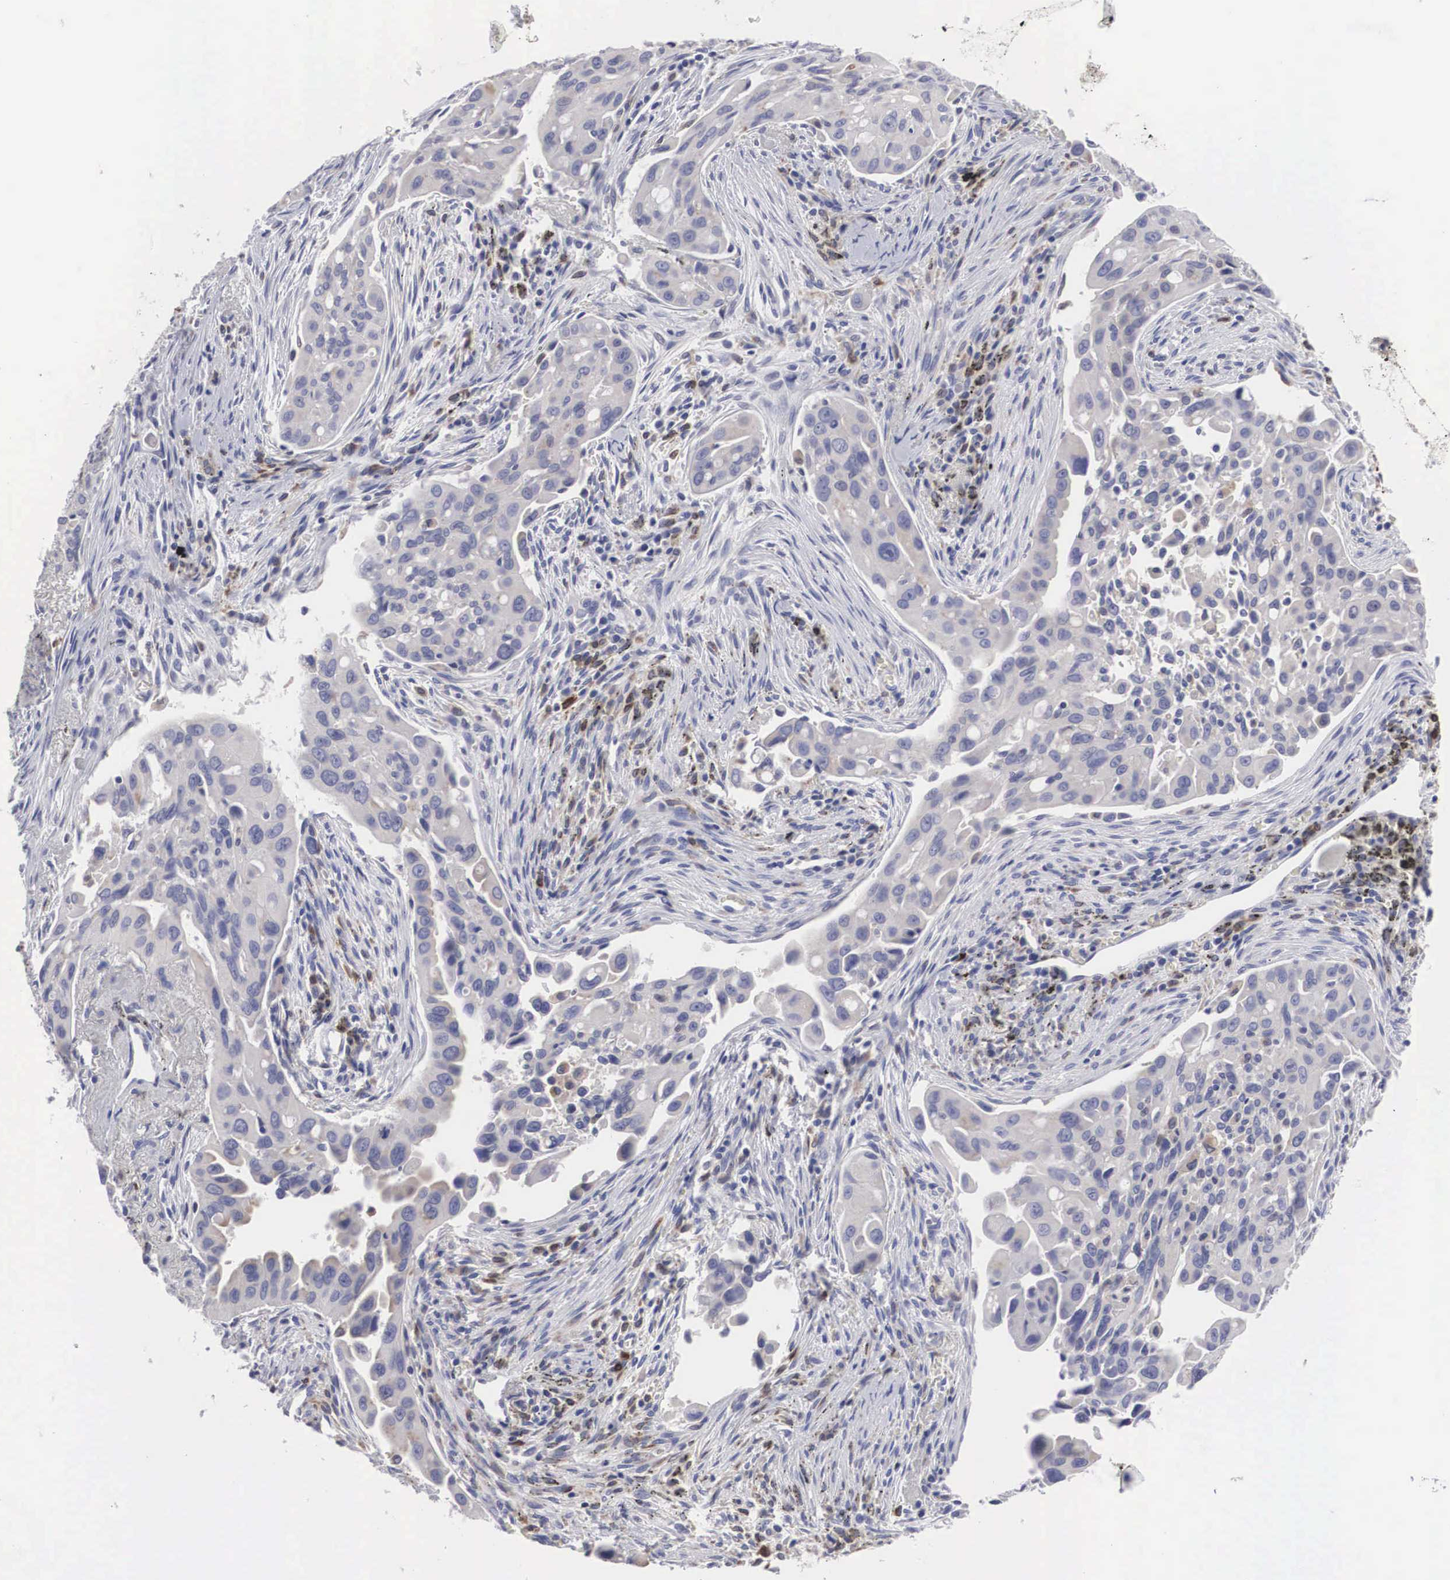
{"staining": {"intensity": "weak", "quantity": "25%-75%", "location": "cytoplasmic/membranous"}, "tissue": "lung cancer", "cell_type": "Tumor cells", "image_type": "cancer", "snomed": [{"axis": "morphology", "description": "Adenocarcinoma, NOS"}, {"axis": "topography", "description": "Lung"}], "caption": "Immunohistochemistry (IHC) micrograph of neoplastic tissue: lung cancer (adenocarcinoma) stained using immunohistochemistry (IHC) demonstrates low levels of weak protein expression localized specifically in the cytoplasmic/membranous of tumor cells, appearing as a cytoplasmic/membranous brown color.", "gene": "HMOX1", "patient": {"sex": "male", "age": 68}}